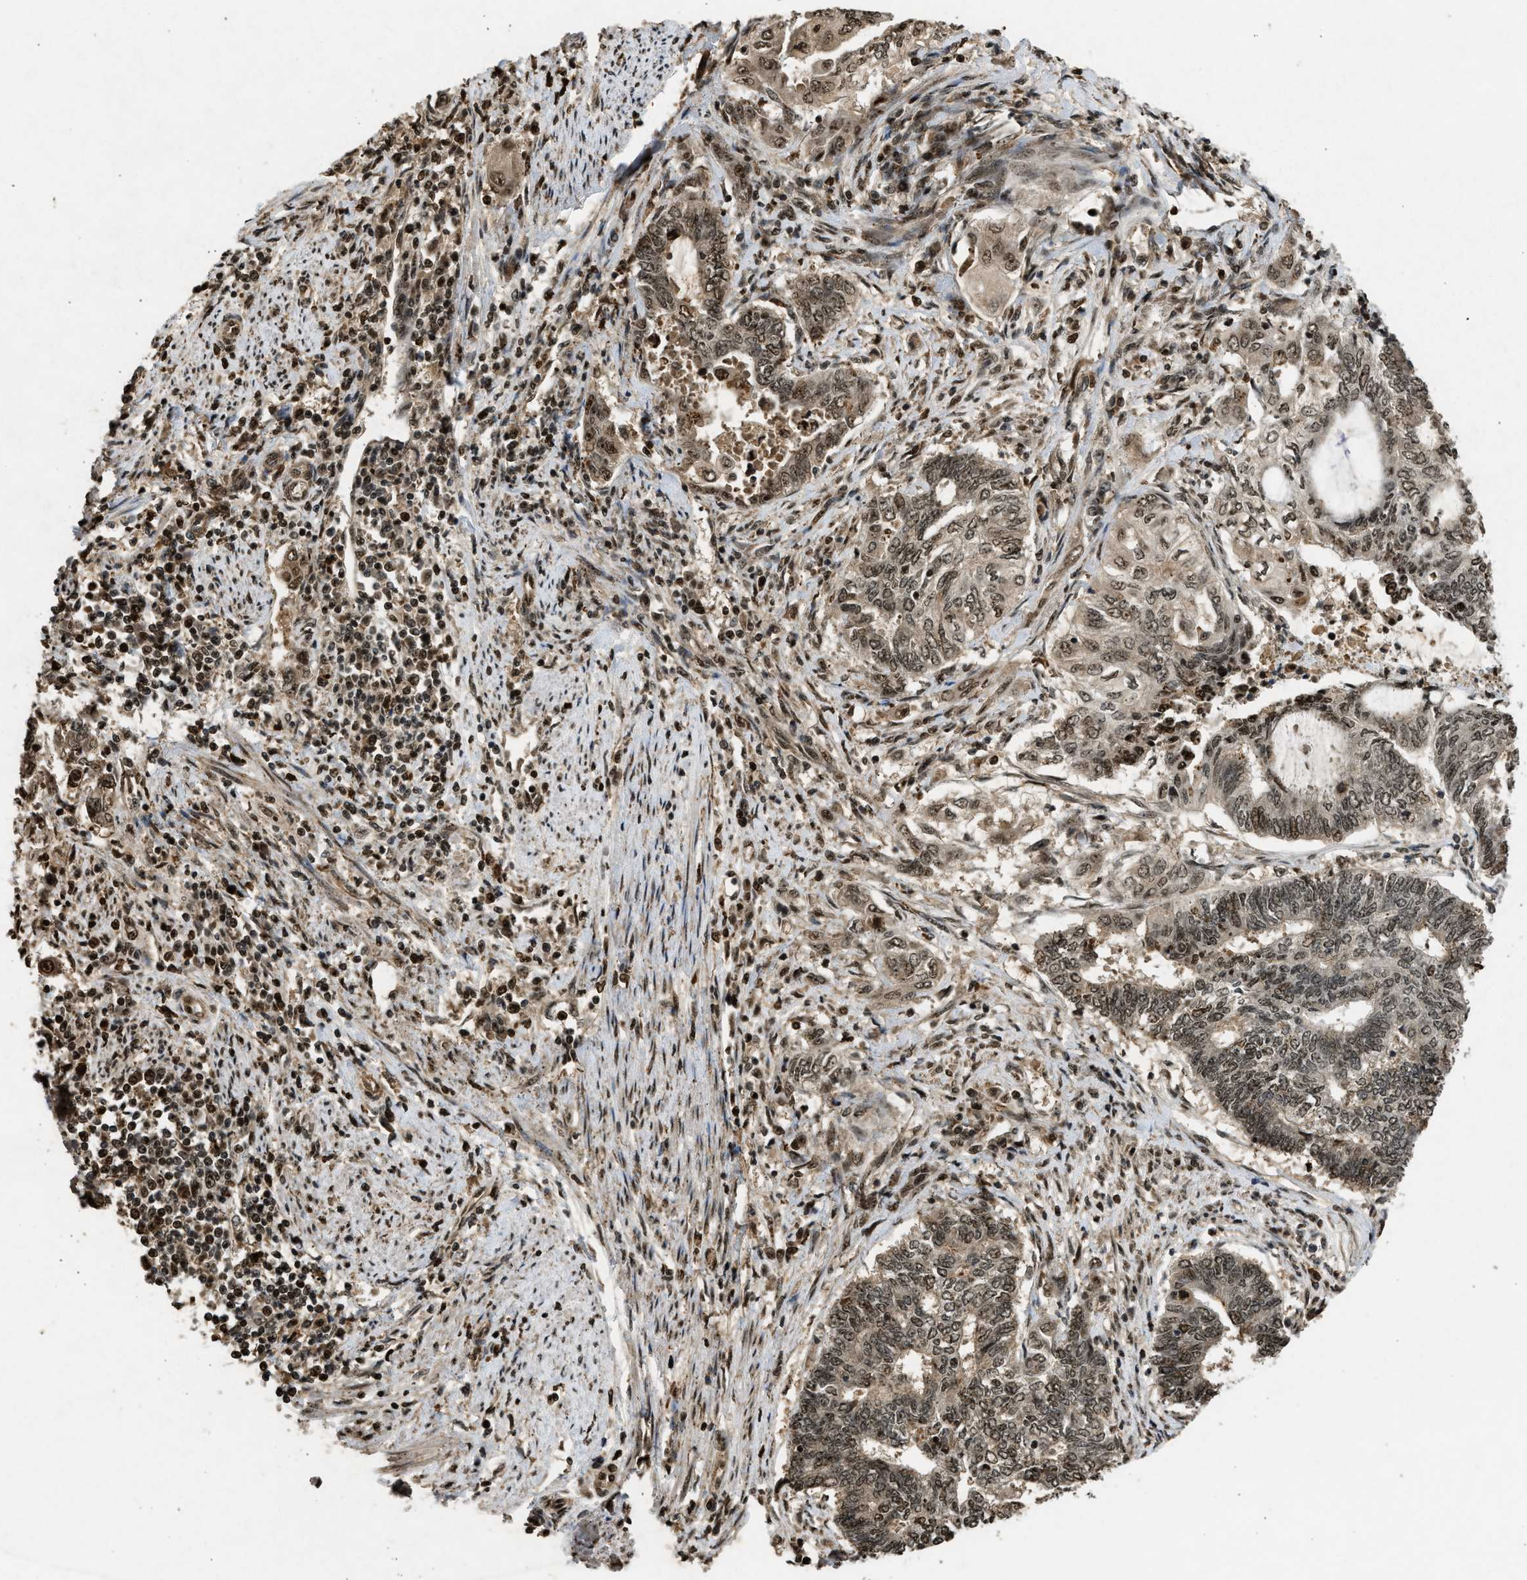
{"staining": {"intensity": "moderate", "quantity": ">75%", "location": "cytoplasmic/membranous,nuclear"}, "tissue": "endometrial cancer", "cell_type": "Tumor cells", "image_type": "cancer", "snomed": [{"axis": "morphology", "description": "Adenocarcinoma, NOS"}, {"axis": "topography", "description": "Uterus"}, {"axis": "topography", "description": "Endometrium"}], "caption": "Immunohistochemical staining of endometrial cancer (adenocarcinoma) shows medium levels of moderate cytoplasmic/membranous and nuclear staining in about >75% of tumor cells. The protein of interest is stained brown, and the nuclei are stained in blue (DAB IHC with brightfield microscopy, high magnification).", "gene": "TFDP2", "patient": {"sex": "female", "age": 70}}